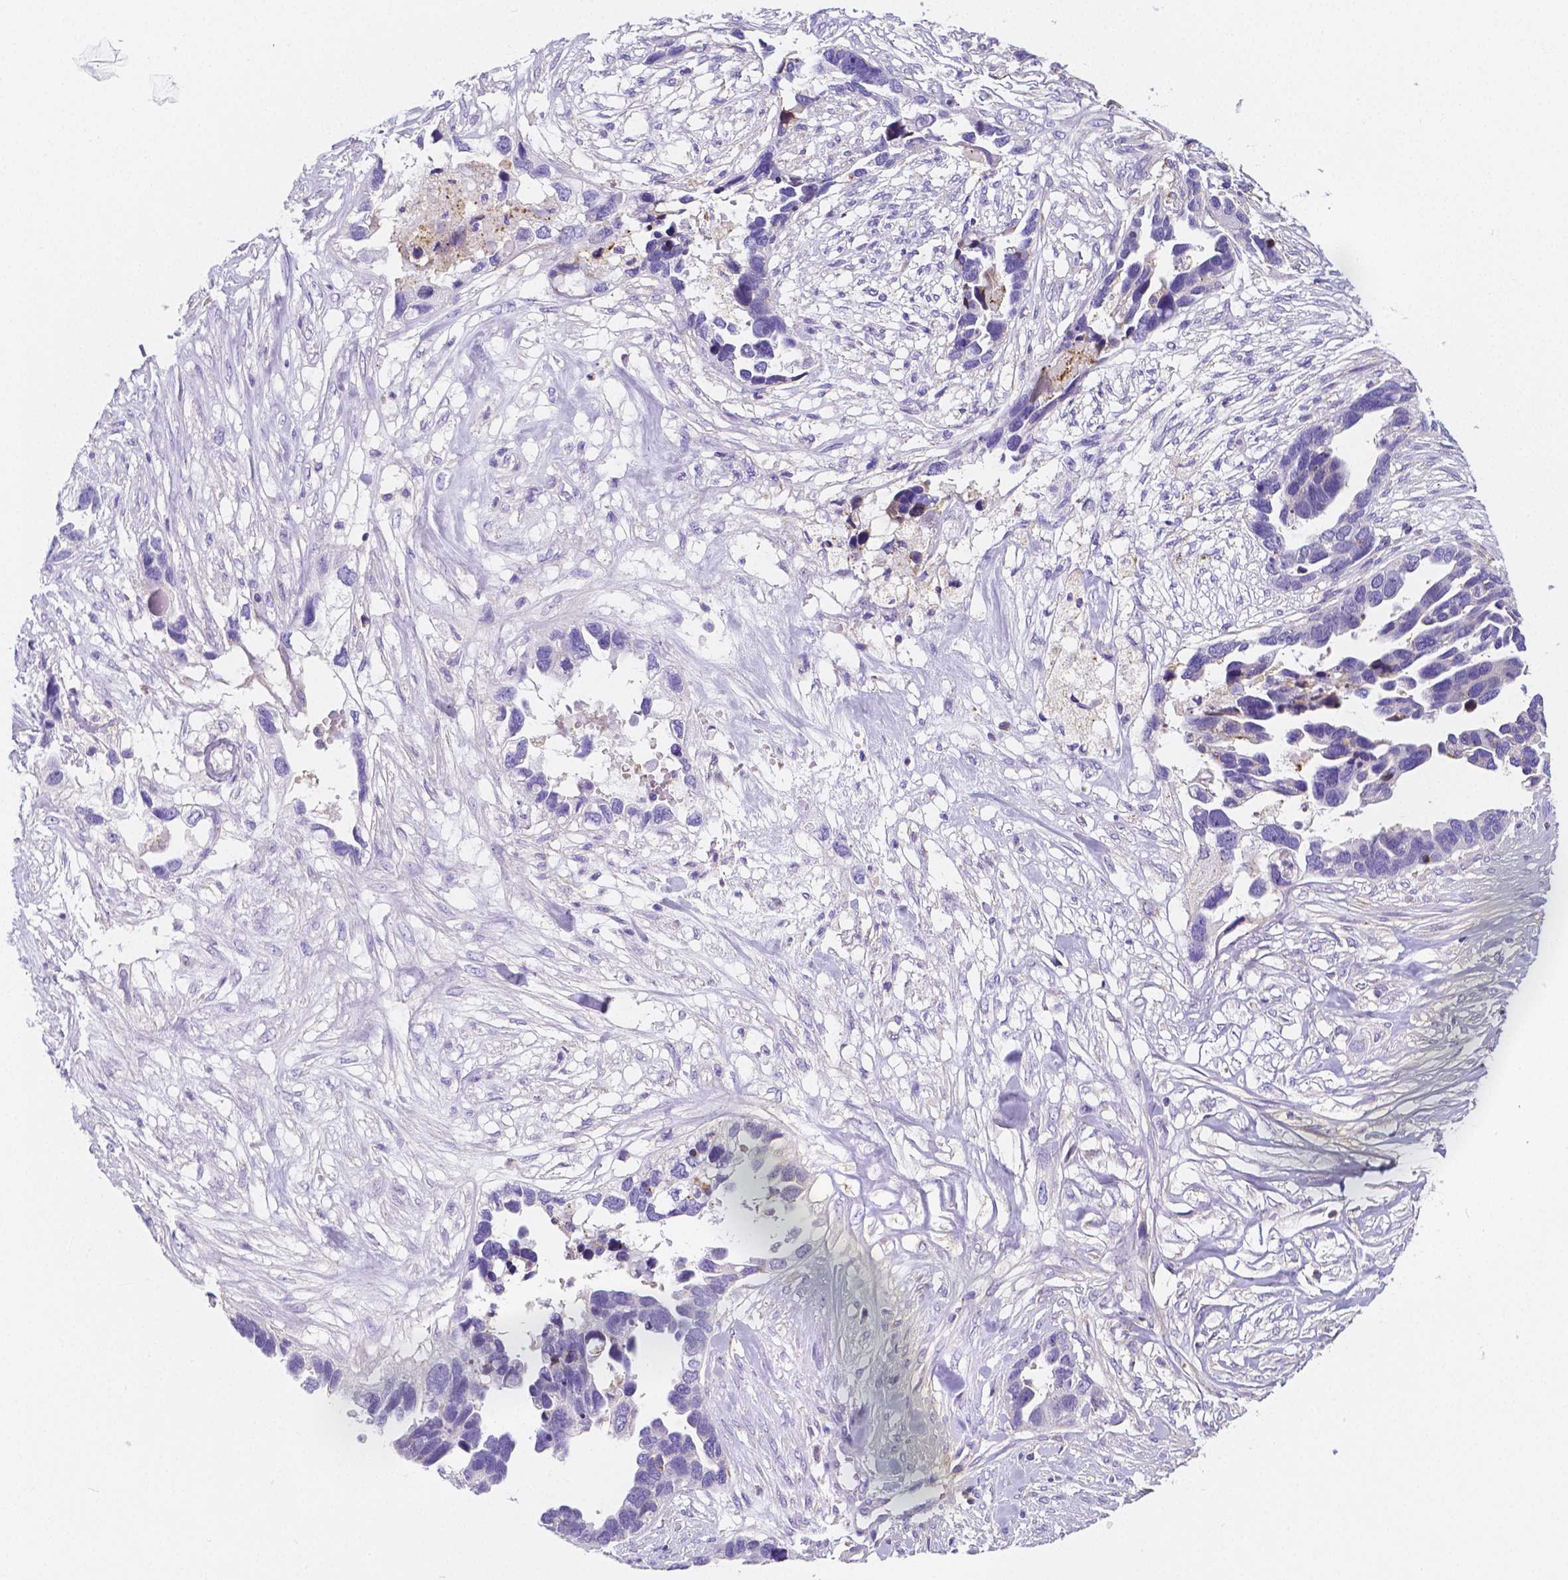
{"staining": {"intensity": "negative", "quantity": "none", "location": "none"}, "tissue": "ovarian cancer", "cell_type": "Tumor cells", "image_type": "cancer", "snomed": [{"axis": "morphology", "description": "Cystadenocarcinoma, serous, NOS"}, {"axis": "topography", "description": "Ovary"}], "caption": "DAB (3,3'-diaminobenzidine) immunohistochemical staining of human ovarian cancer demonstrates no significant positivity in tumor cells.", "gene": "GABRD", "patient": {"sex": "female", "age": 54}}